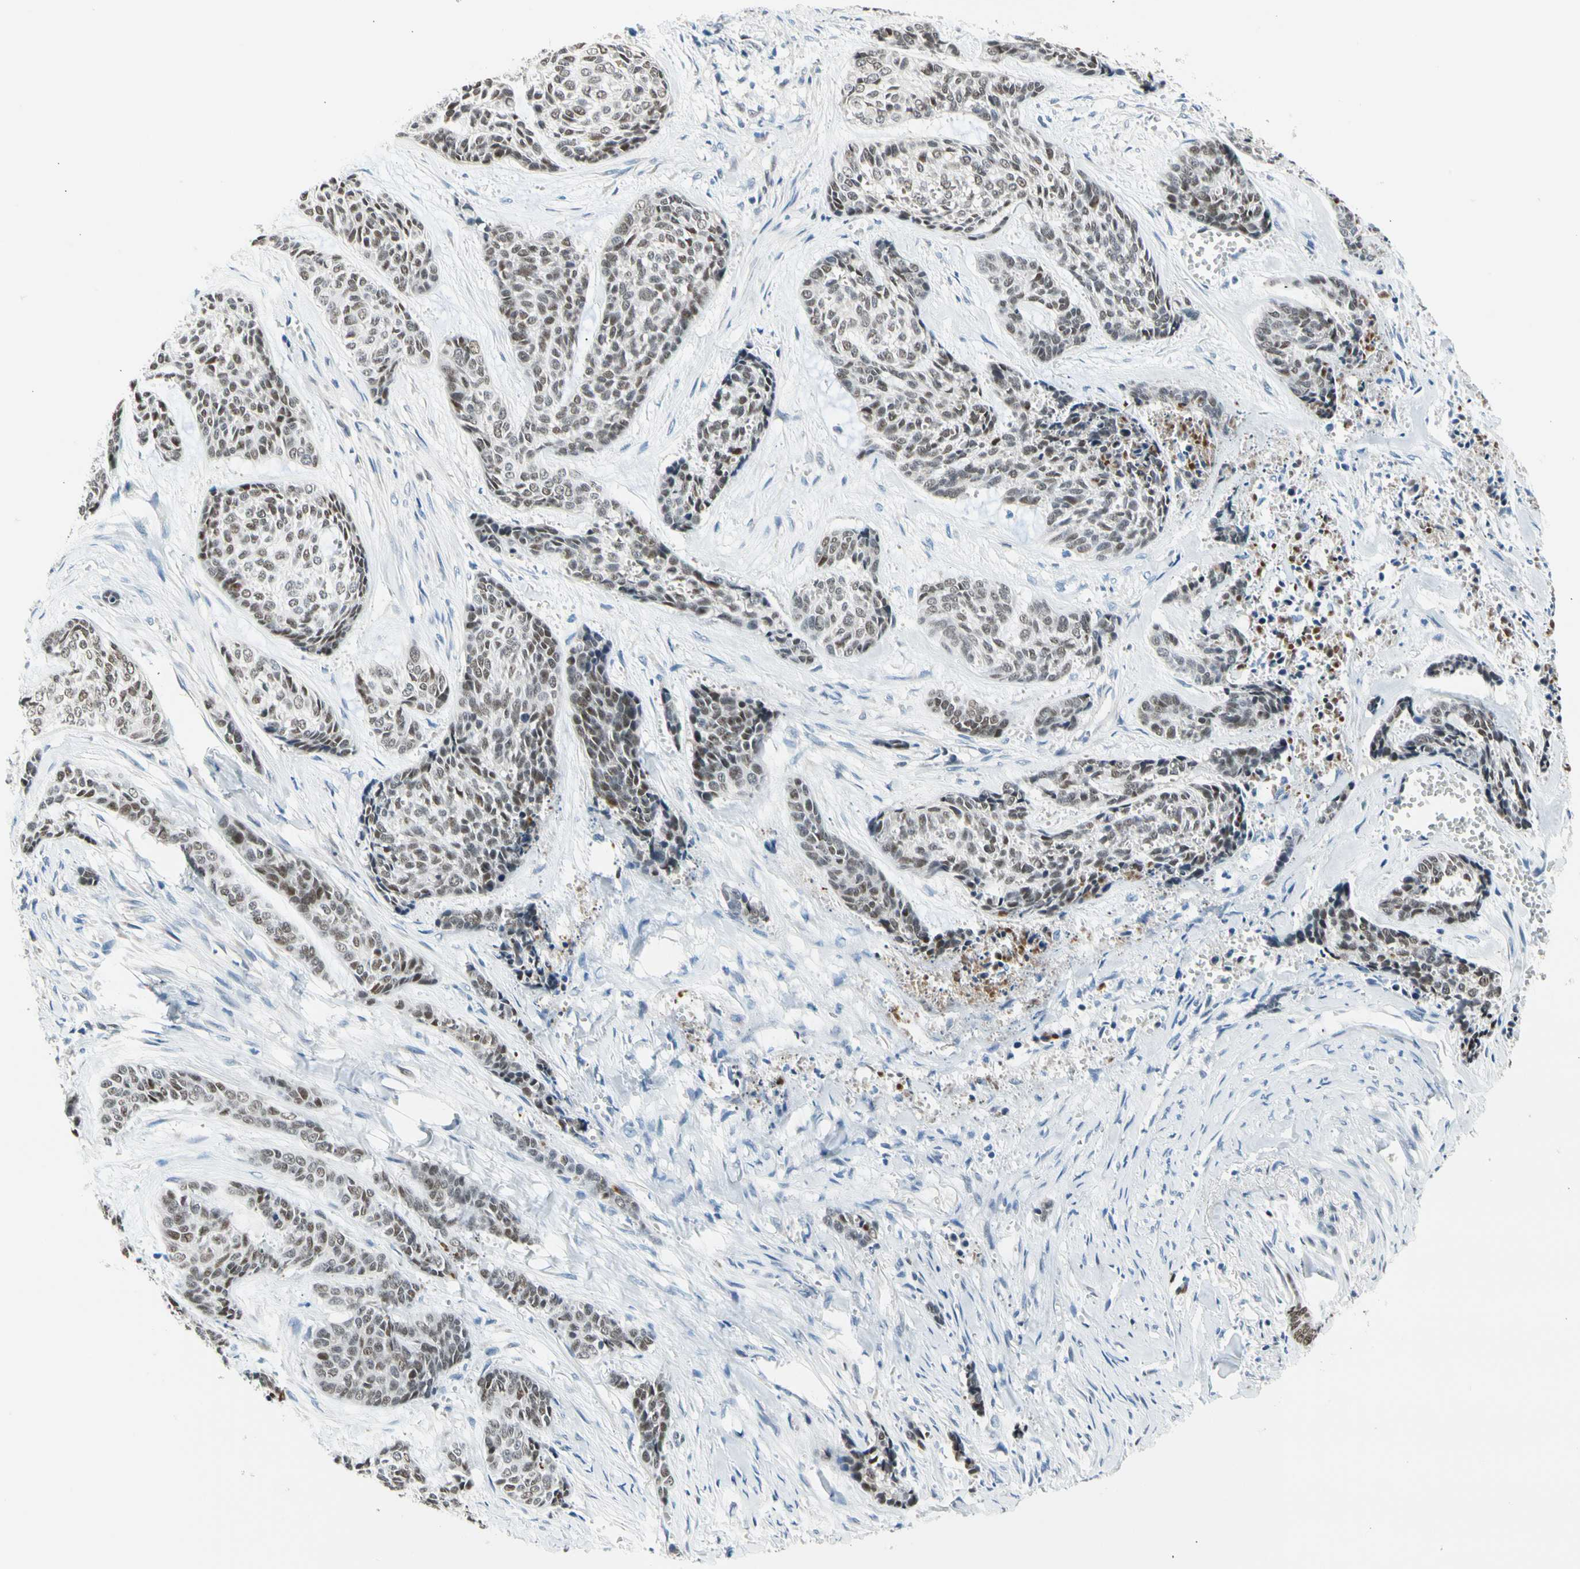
{"staining": {"intensity": "weak", "quantity": ">75%", "location": "nuclear"}, "tissue": "skin cancer", "cell_type": "Tumor cells", "image_type": "cancer", "snomed": [{"axis": "morphology", "description": "Basal cell carcinoma"}, {"axis": "topography", "description": "Skin"}], "caption": "Immunohistochemistry of human basal cell carcinoma (skin) demonstrates low levels of weak nuclear positivity in approximately >75% of tumor cells.", "gene": "NFIA", "patient": {"sex": "female", "age": 64}}